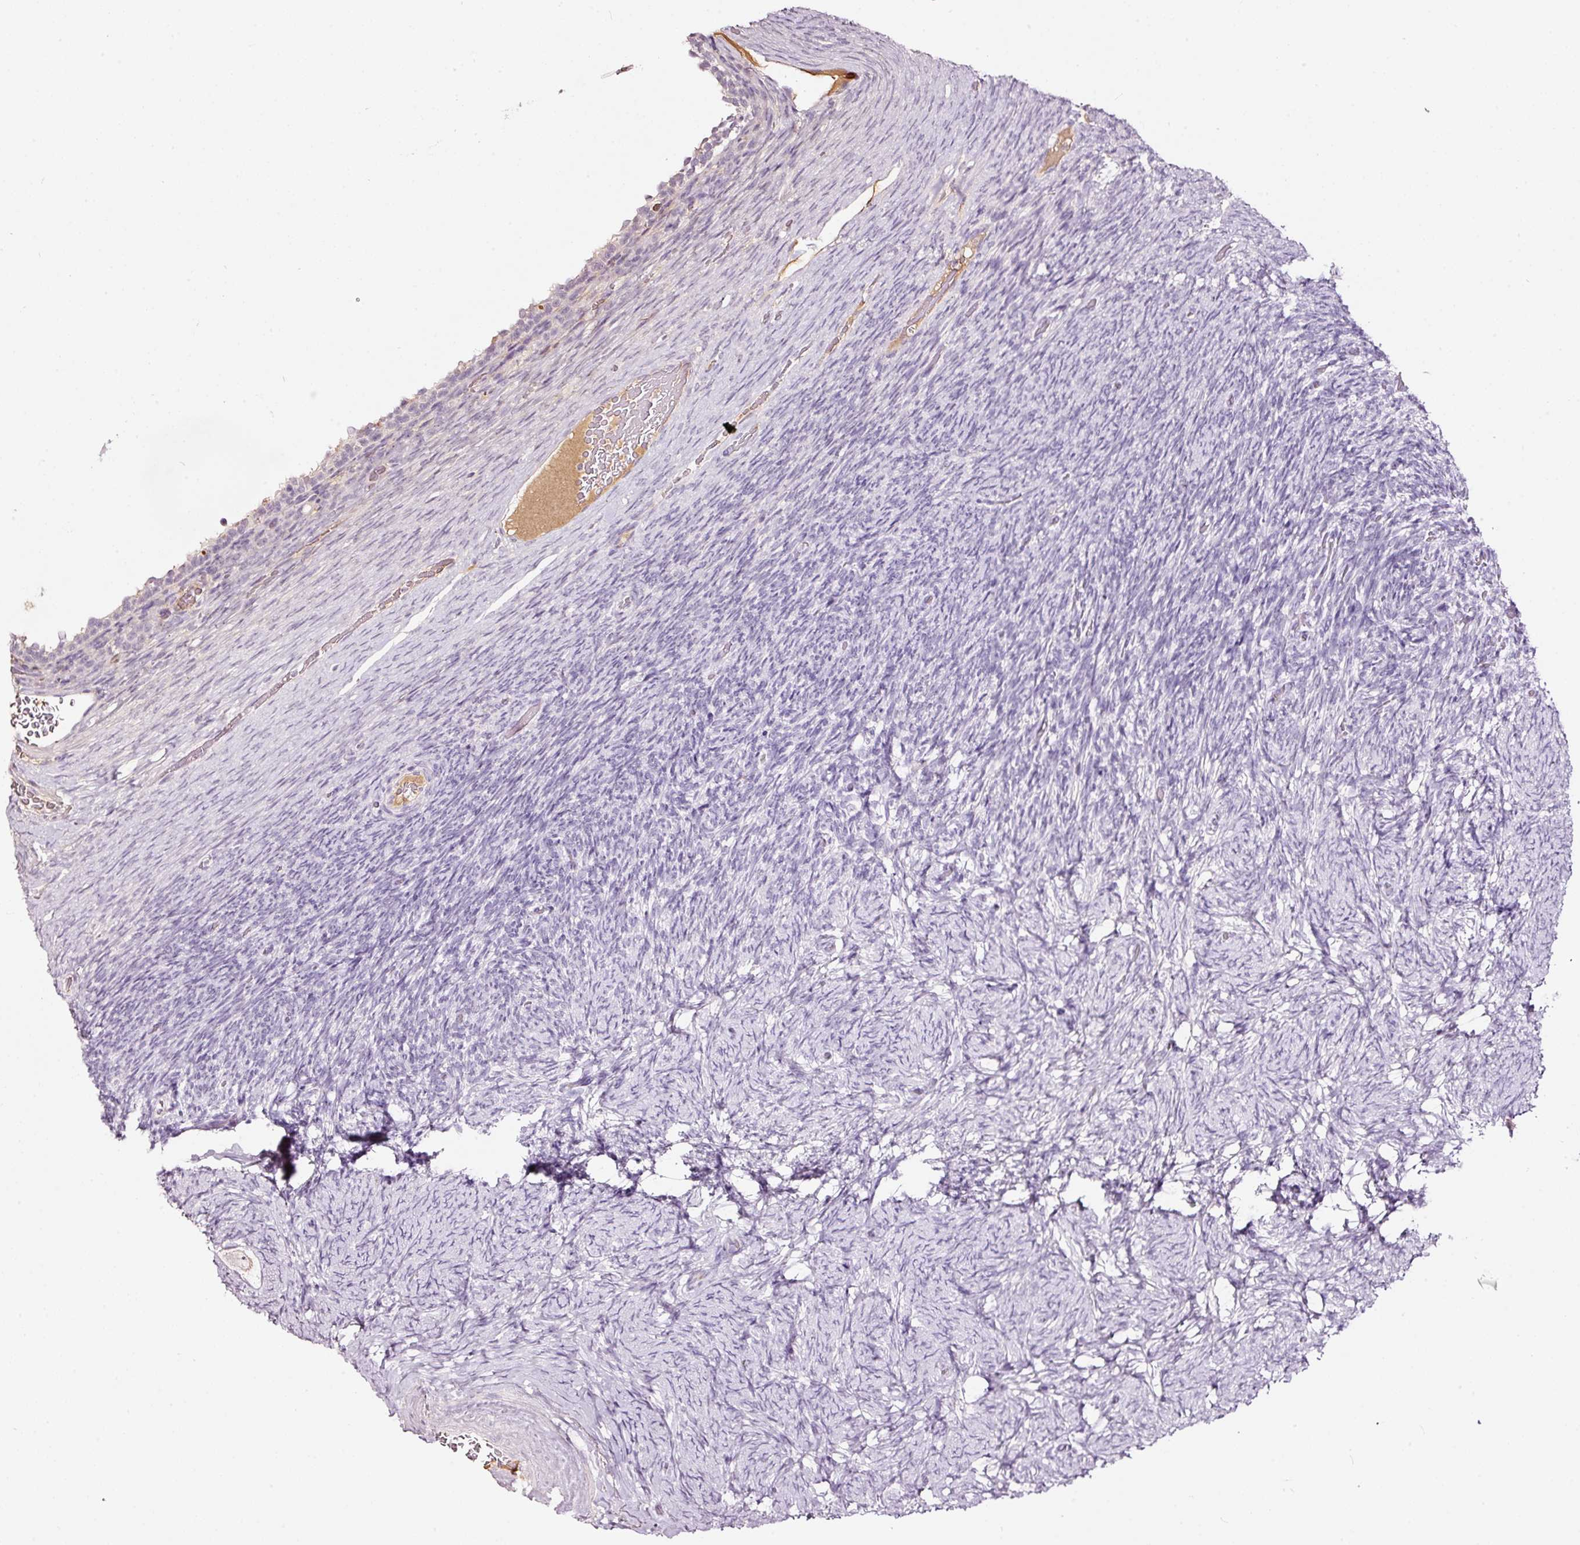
{"staining": {"intensity": "negative", "quantity": "none", "location": "none"}, "tissue": "ovary", "cell_type": "Ovarian stroma cells", "image_type": "normal", "snomed": [{"axis": "morphology", "description": "Normal tissue, NOS"}, {"axis": "topography", "description": "Ovary"}], "caption": "DAB immunohistochemical staining of normal ovary reveals no significant positivity in ovarian stroma cells.", "gene": "LAMP3", "patient": {"sex": "female", "age": 34}}